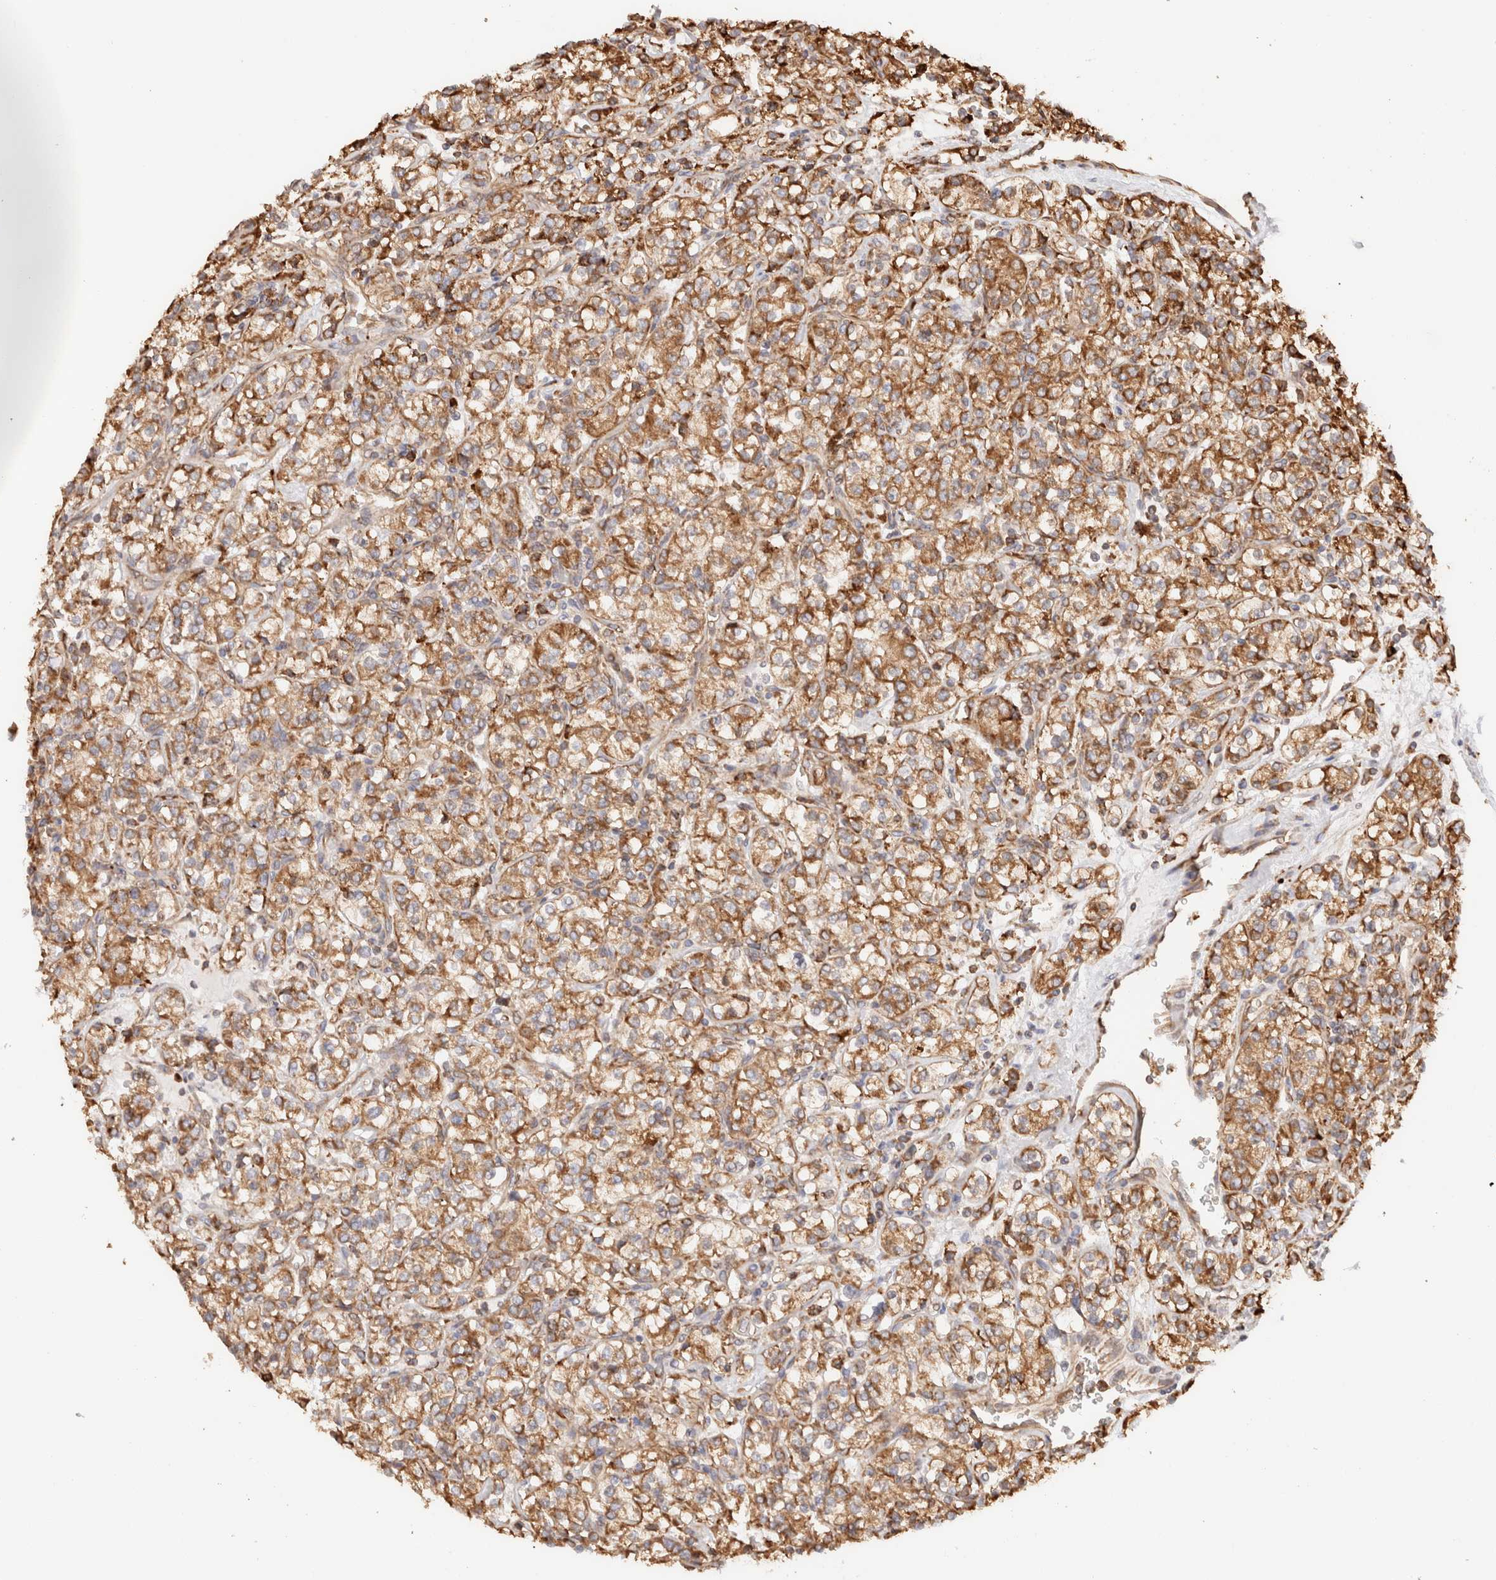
{"staining": {"intensity": "moderate", "quantity": ">75%", "location": "cytoplasmic/membranous"}, "tissue": "renal cancer", "cell_type": "Tumor cells", "image_type": "cancer", "snomed": [{"axis": "morphology", "description": "Adenocarcinoma, NOS"}, {"axis": "topography", "description": "Kidney"}], "caption": "Adenocarcinoma (renal) tissue demonstrates moderate cytoplasmic/membranous positivity in approximately >75% of tumor cells, visualized by immunohistochemistry. (Stains: DAB in brown, nuclei in blue, Microscopy: brightfield microscopy at high magnification).", "gene": "FER", "patient": {"sex": "male", "age": 77}}